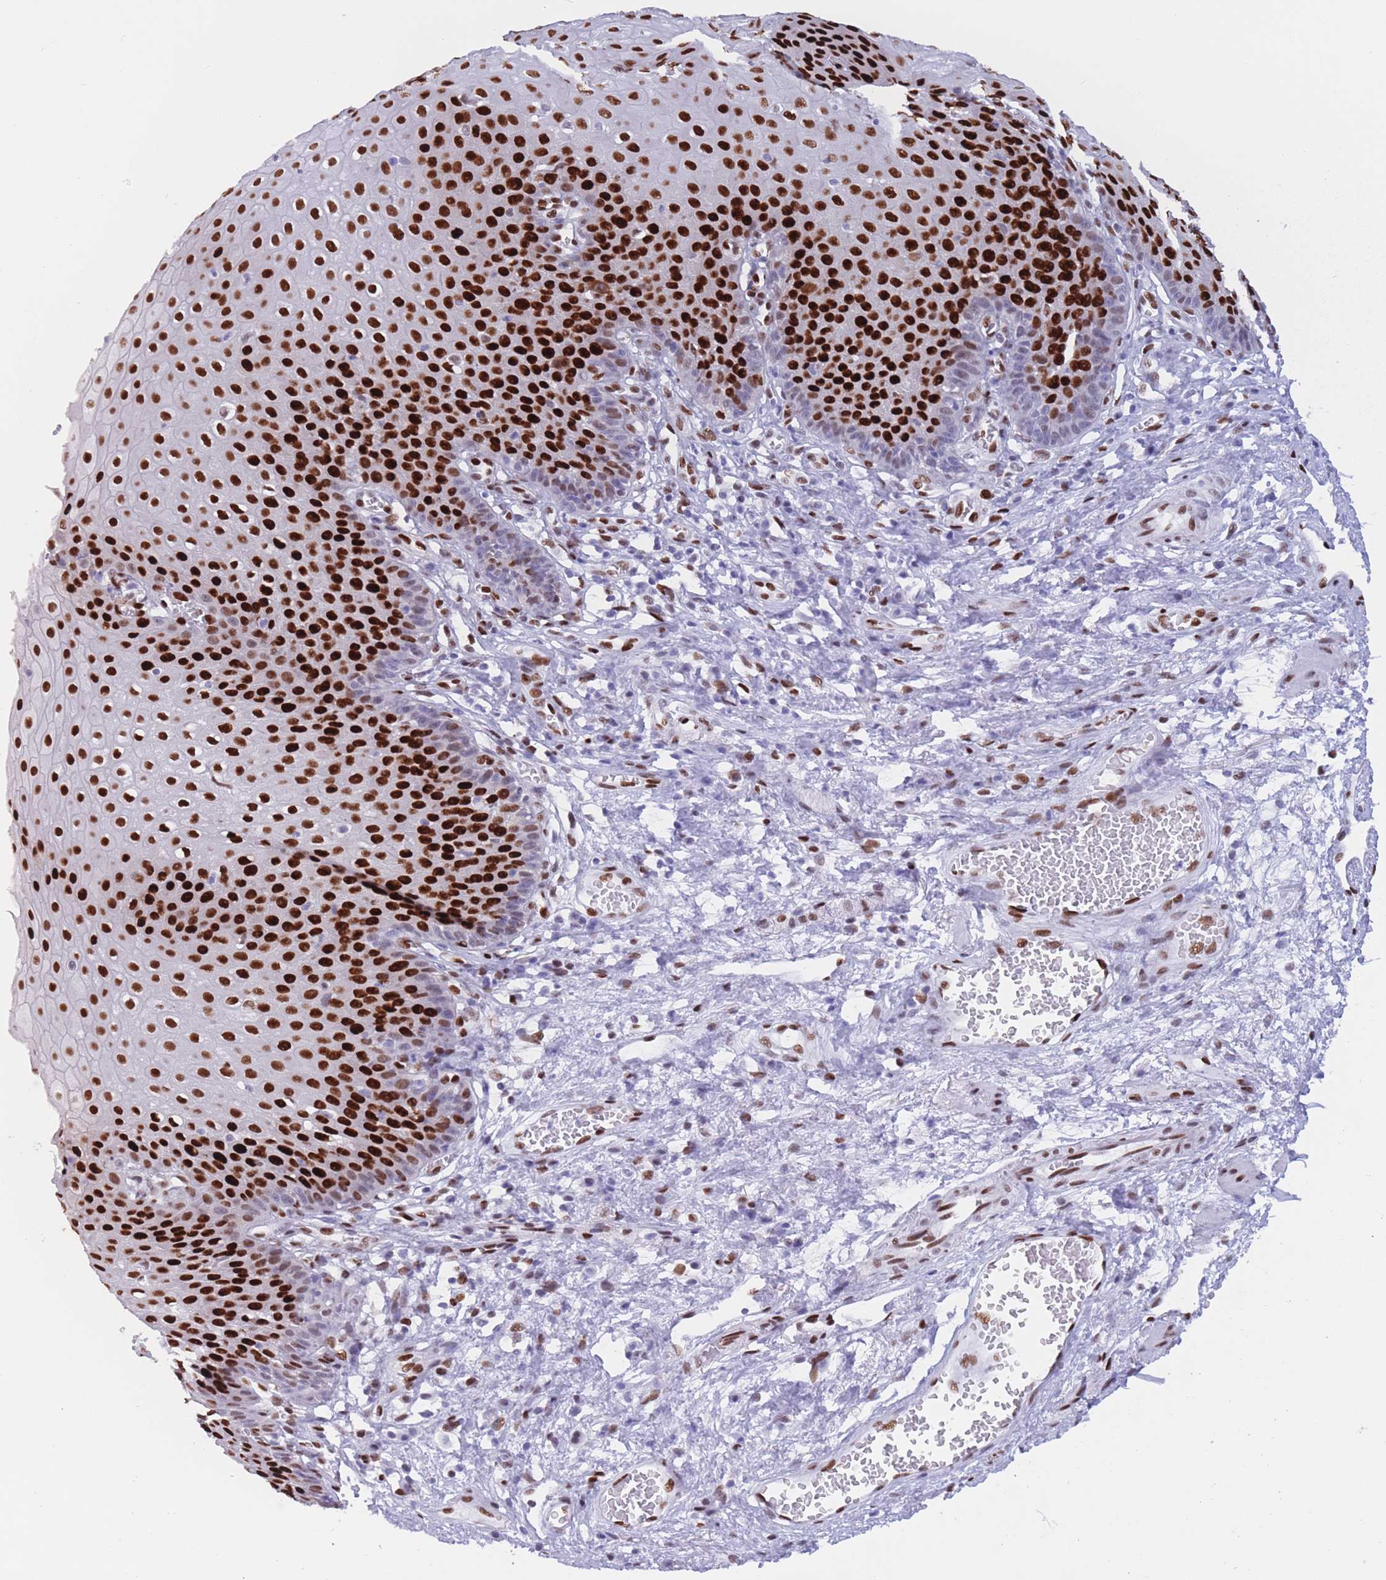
{"staining": {"intensity": "strong", "quantity": ">75%", "location": "nuclear"}, "tissue": "esophagus", "cell_type": "Squamous epithelial cells", "image_type": "normal", "snomed": [{"axis": "morphology", "description": "Normal tissue, NOS"}, {"axis": "topography", "description": "Esophagus"}], "caption": "Protein staining of unremarkable esophagus displays strong nuclear expression in approximately >75% of squamous epithelial cells. The staining was performed using DAB (3,3'-diaminobenzidine) to visualize the protein expression in brown, while the nuclei were stained in blue with hematoxylin (Magnification: 20x).", "gene": "NASP", "patient": {"sex": "male", "age": 71}}